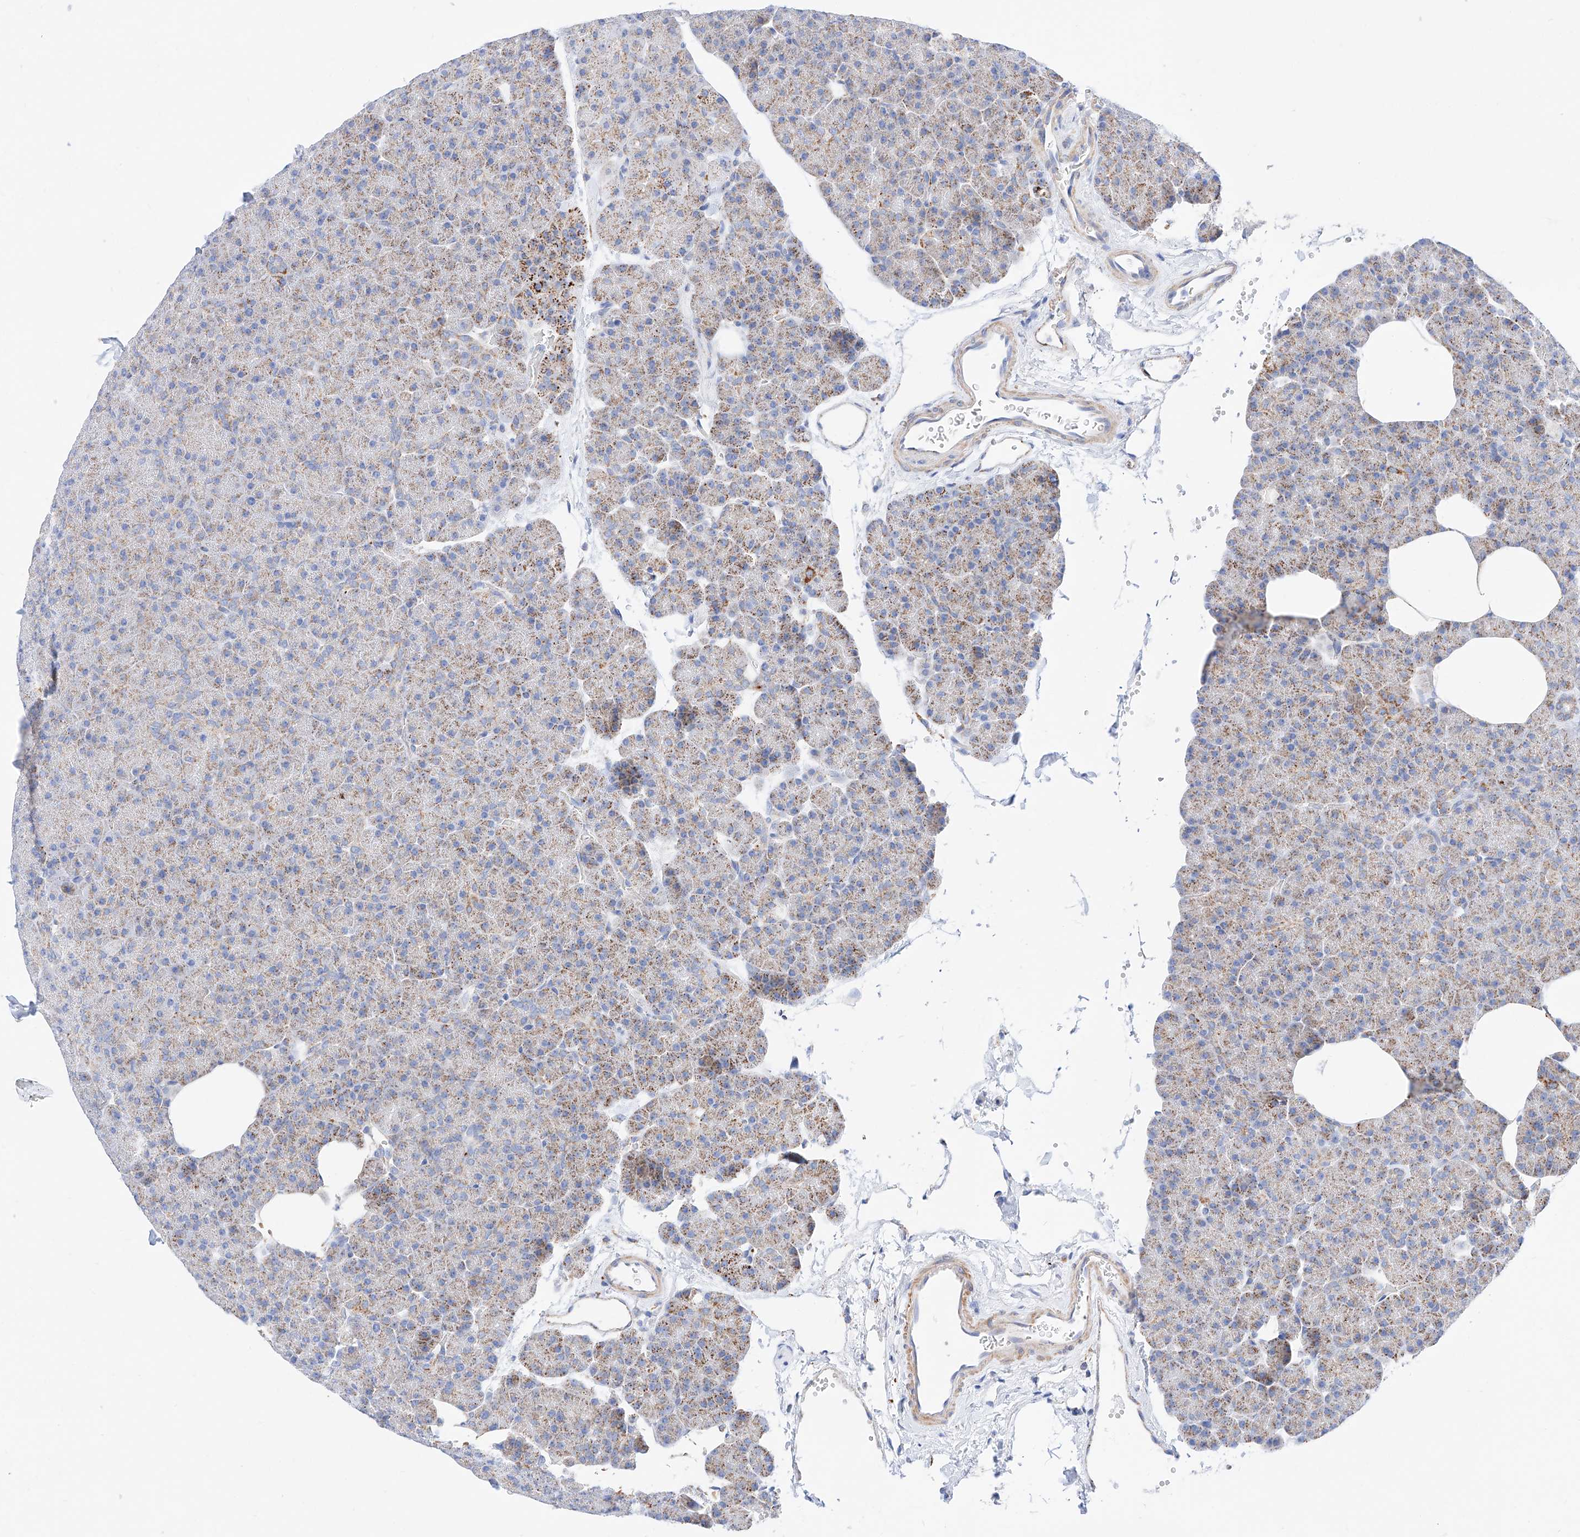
{"staining": {"intensity": "weak", "quantity": "25%-75%", "location": "cytoplasmic/membranous"}, "tissue": "pancreas", "cell_type": "Exocrine glandular cells", "image_type": "normal", "snomed": [{"axis": "morphology", "description": "Normal tissue, NOS"}, {"axis": "morphology", "description": "Carcinoid, malignant, NOS"}, {"axis": "topography", "description": "Pancreas"}], "caption": "DAB (3,3'-diaminobenzidine) immunohistochemical staining of benign human pancreas exhibits weak cytoplasmic/membranous protein positivity in approximately 25%-75% of exocrine glandular cells. (IHC, brightfield microscopy, high magnification).", "gene": "C6orf62", "patient": {"sex": "female", "age": 35}}